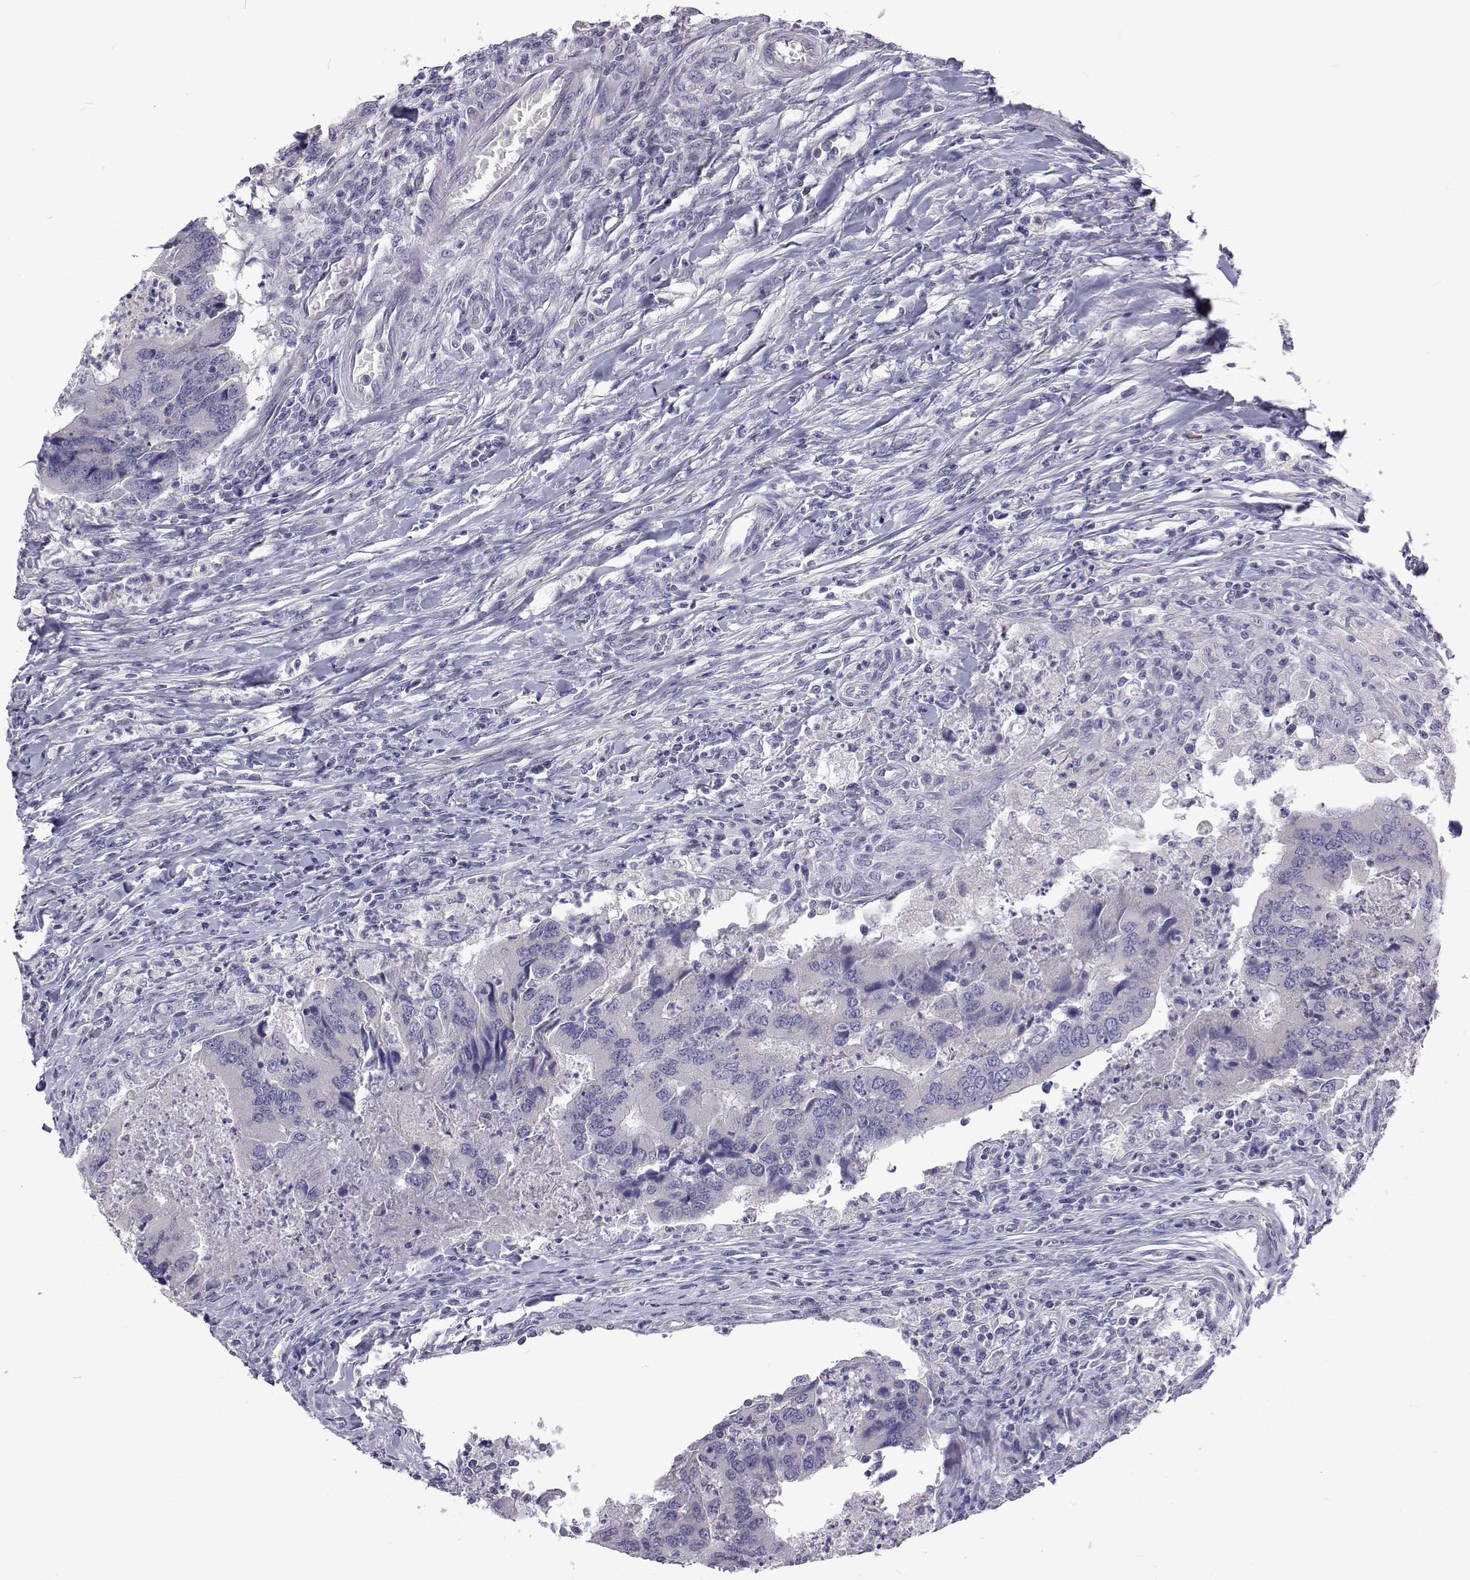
{"staining": {"intensity": "negative", "quantity": "none", "location": "none"}, "tissue": "colorectal cancer", "cell_type": "Tumor cells", "image_type": "cancer", "snomed": [{"axis": "morphology", "description": "Adenocarcinoma, NOS"}, {"axis": "topography", "description": "Colon"}], "caption": "Immunohistochemistry of adenocarcinoma (colorectal) demonstrates no expression in tumor cells.", "gene": "NPR3", "patient": {"sex": "female", "age": 67}}